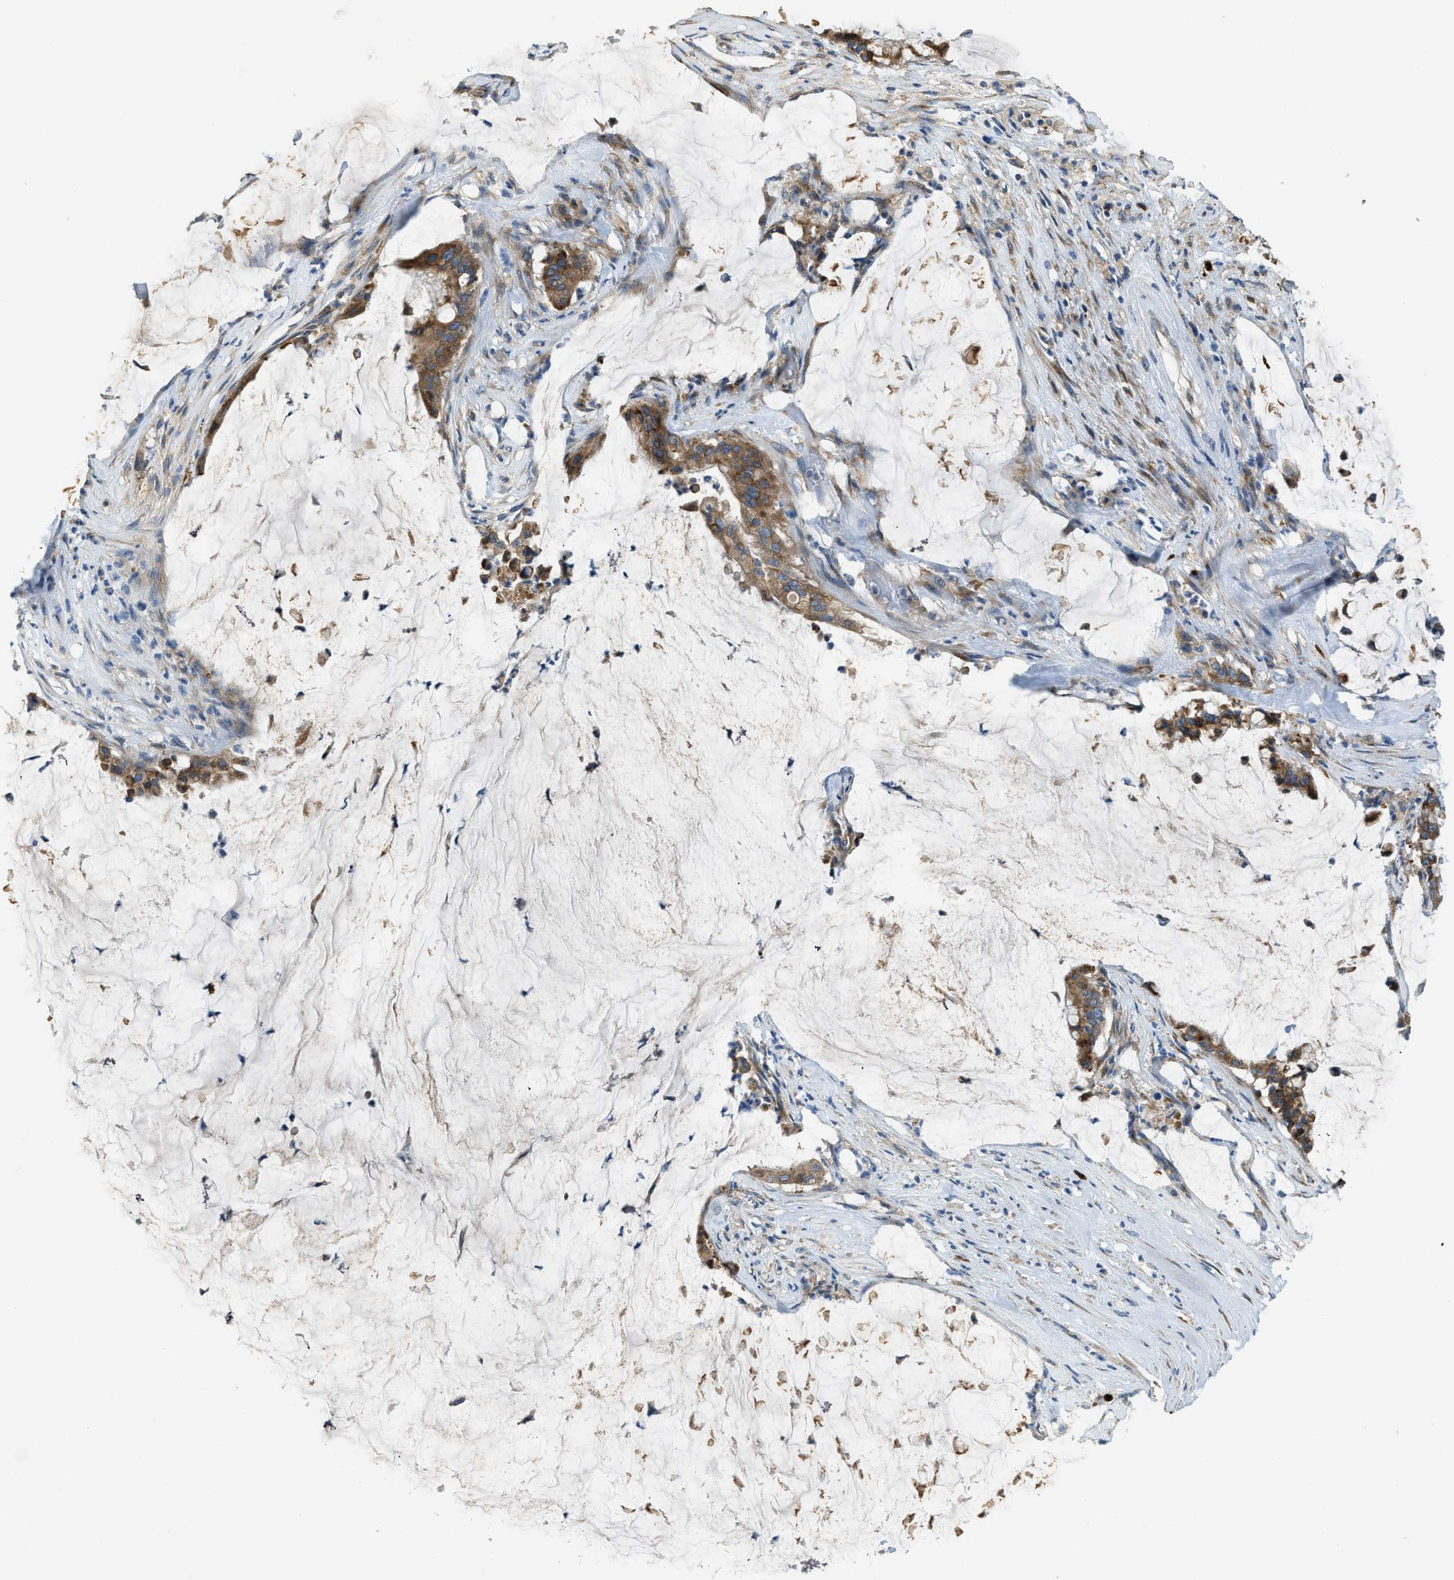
{"staining": {"intensity": "moderate", "quantity": ">75%", "location": "cytoplasmic/membranous"}, "tissue": "pancreatic cancer", "cell_type": "Tumor cells", "image_type": "cancer", "snomed": [{"axis": "morphology", "description": "Adenocarcinoma, NOS"}, {"axis": "topography", "description": "Pancreas"}], "caption": "Brown immunohistochemical staining in human adenocarcinoma (pancreatic) exhibits moderate cytoplasmic/membranous positivity in approximately >75% of tumor cells.", "gene": "TMEM68", "patient": {"sex": "male", "age": 41}}